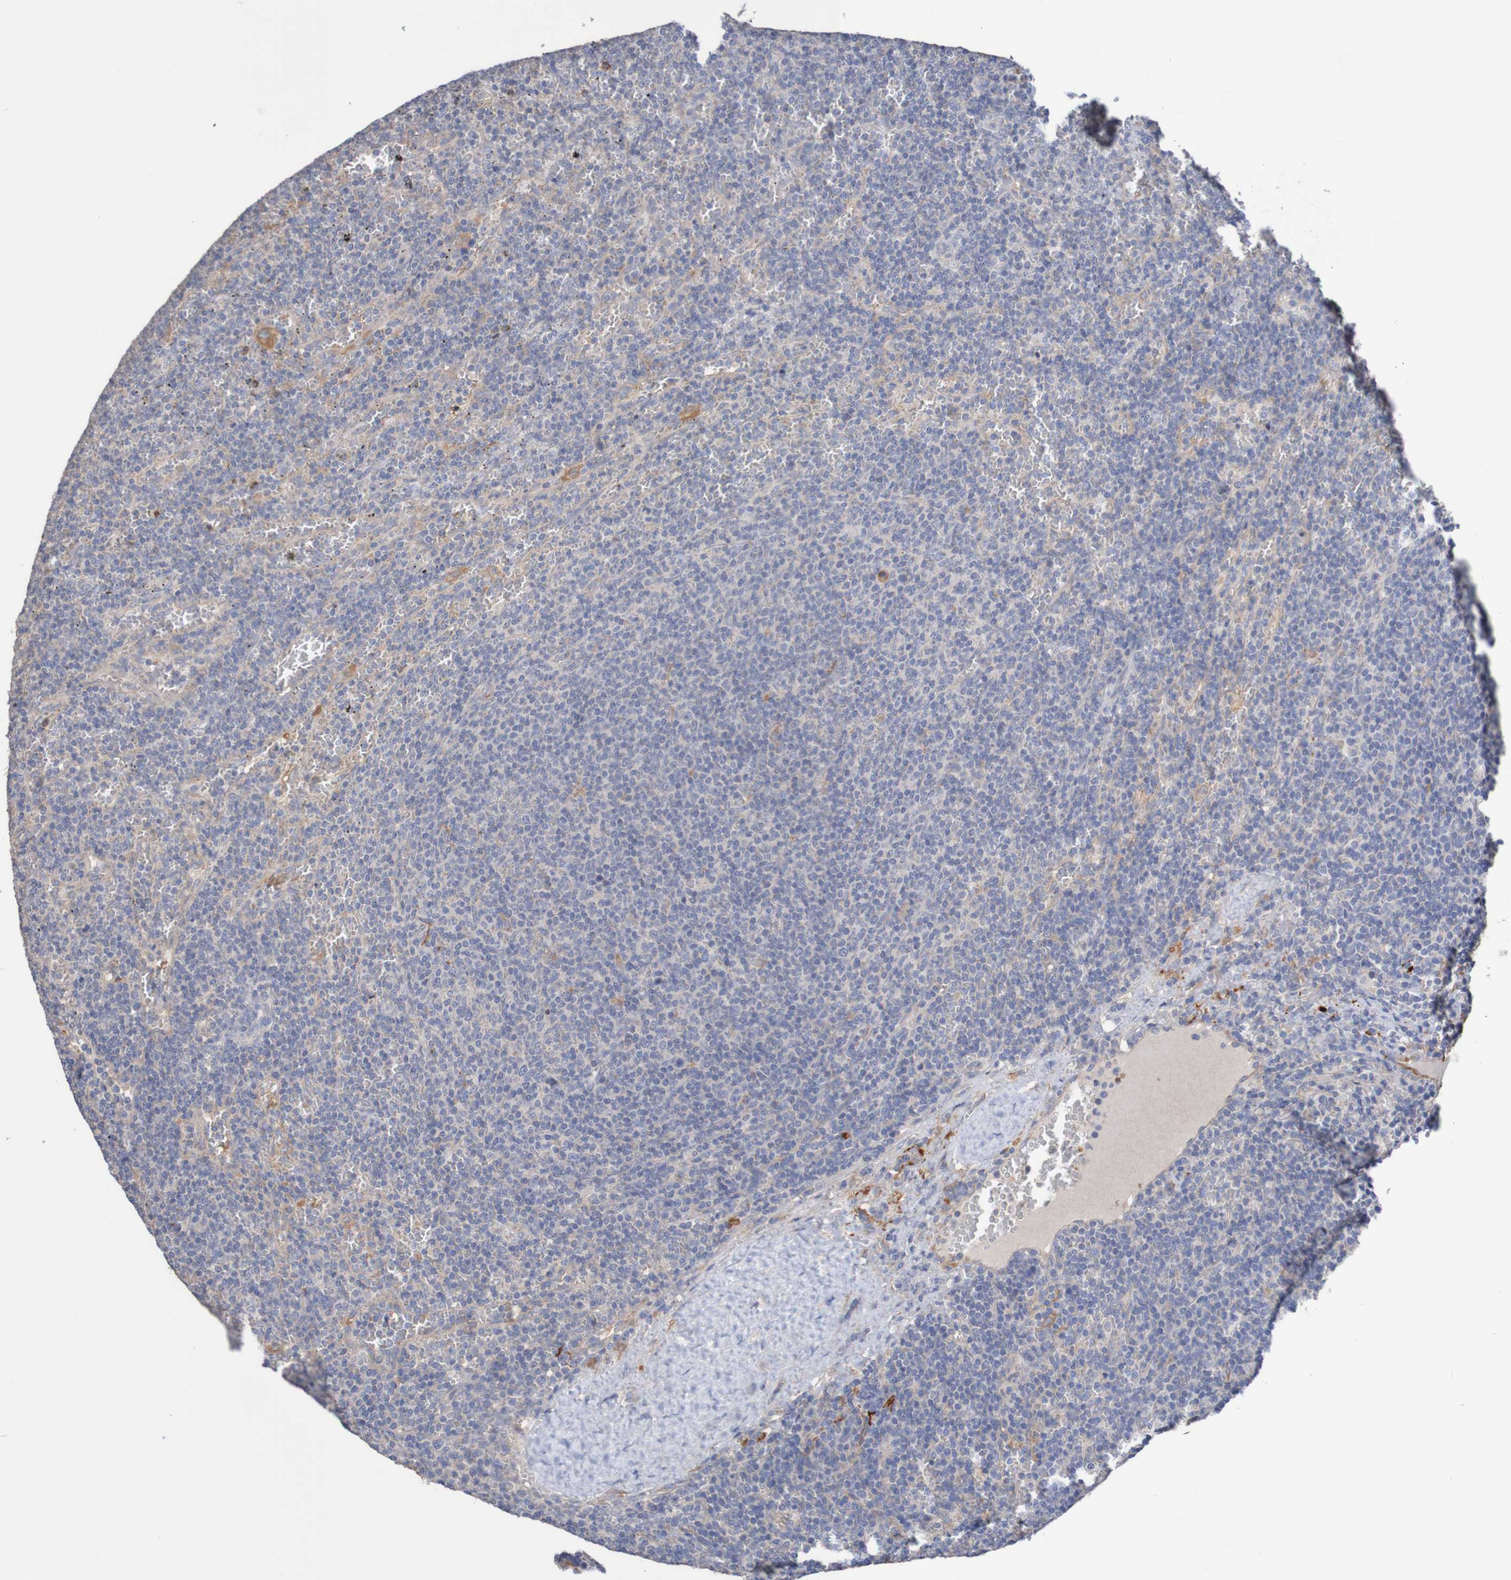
{"staining": {"intensity": "negative", "quantity": "none", "location": "none"}, "tissue": "lymphoma", "cell_type": "Tumor cells", "image_type": "cancer", "snomed": [{"axis": "morphology", "description": "Malignant lymphoma, non-Hodgkin's type, Low grade"}, {"axis": "topography", "description": "Spleen"}], "caption": "Tumor cells are negative for brown protein staining in malignant lymphoma, non-Hodgkin's type (low-grade).", "gene": "PHYH", "patient": {"sex": "female", "age": 50}}